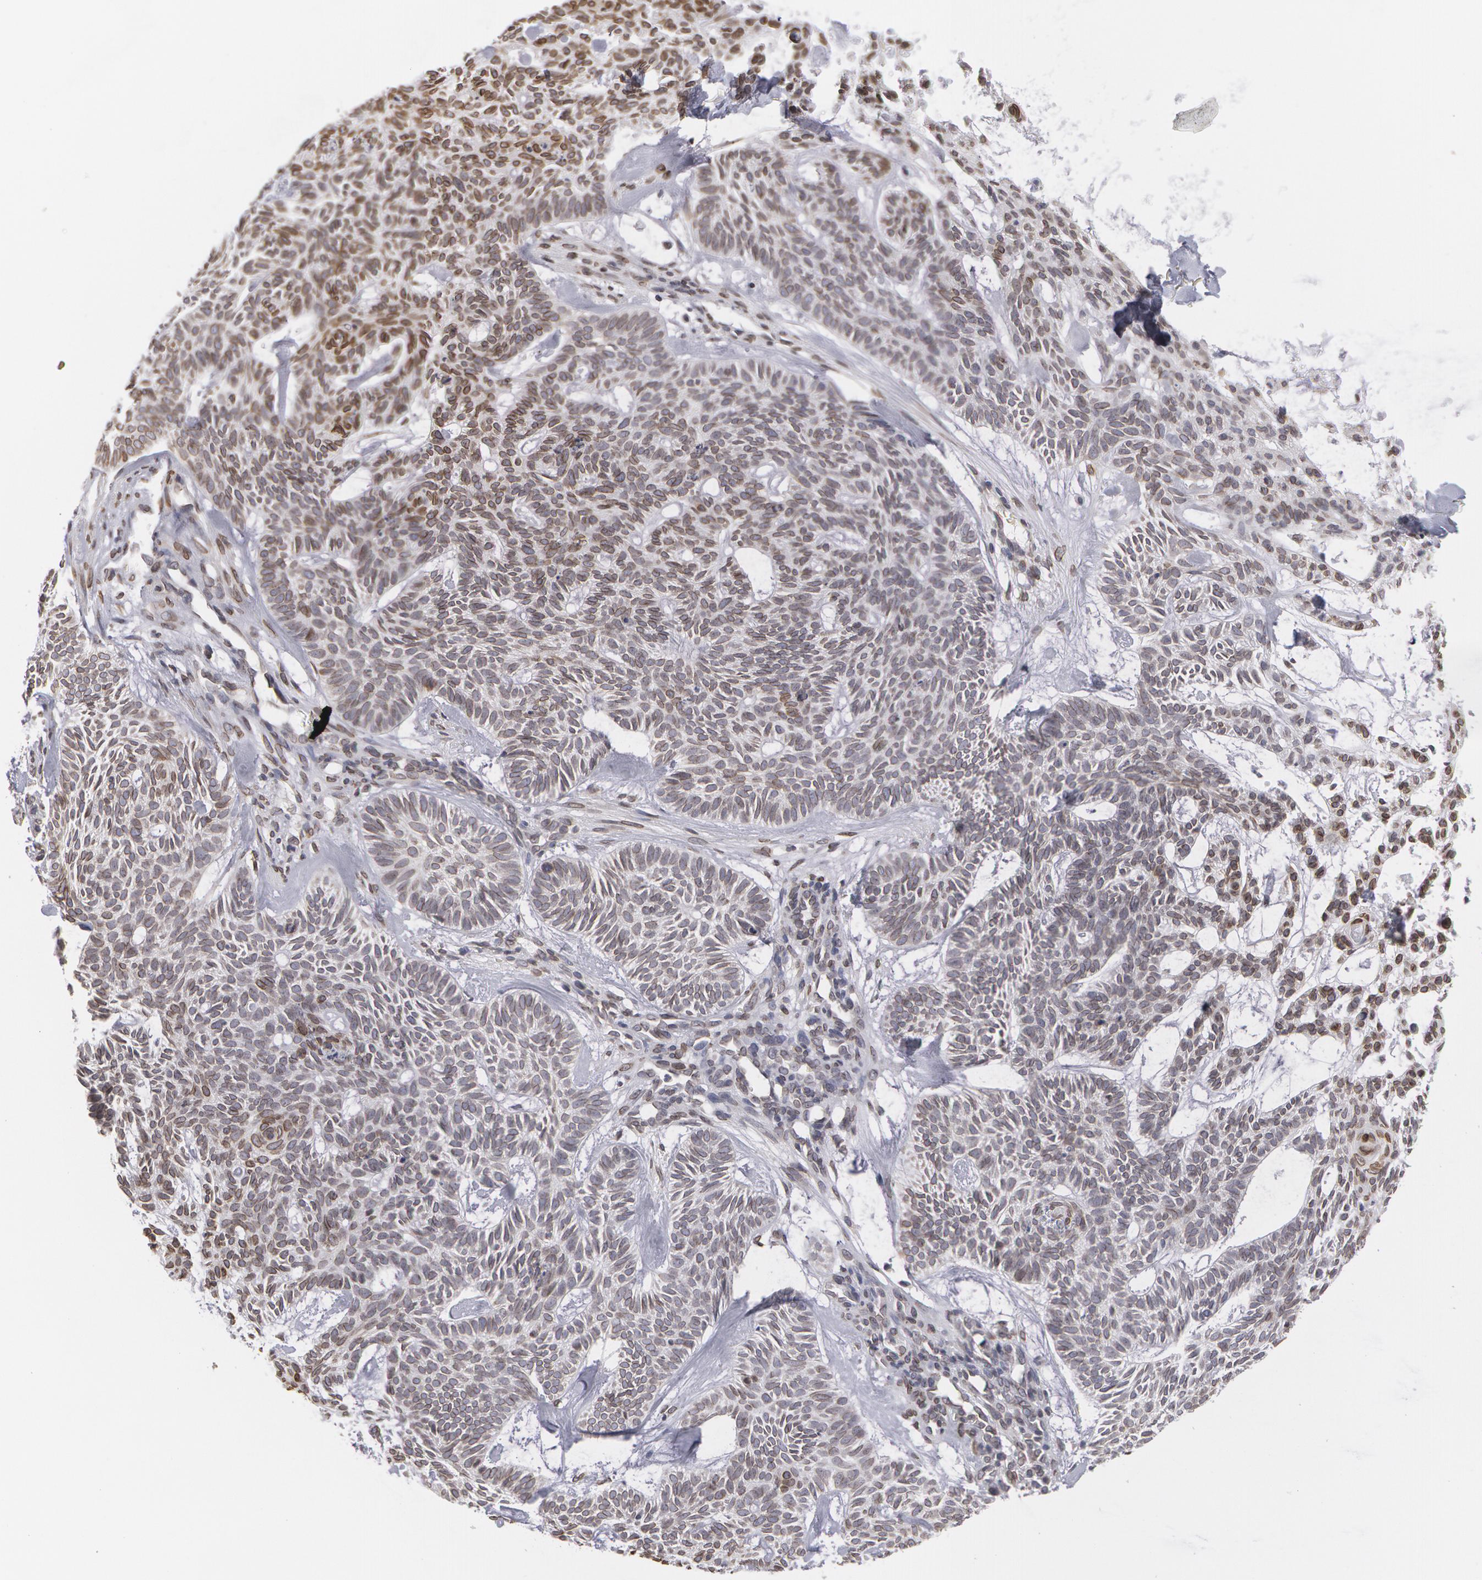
{"staining": {"intensity": "weak", "quantity": "<25%", "location": "nuclear"}, "tissue": "skin cancer", "cell_type": "Tumor cells", "image_type": "cancer", "snomed": [{"axis": "morphology", "description": "Basal cell carcinoma"}, {"axis": "topography", "description": "Skin"}], "caption": "Immunohistochemistry (IHC) histopathology image of neoplastic tissue: human skin basal cell carcinoma stained with DAB (3,3'-diaminobenzidine) reveals no significant protein expression in tumor cells.", "gene": "EMD", "patient": {"sex": "male", "age": 75}}